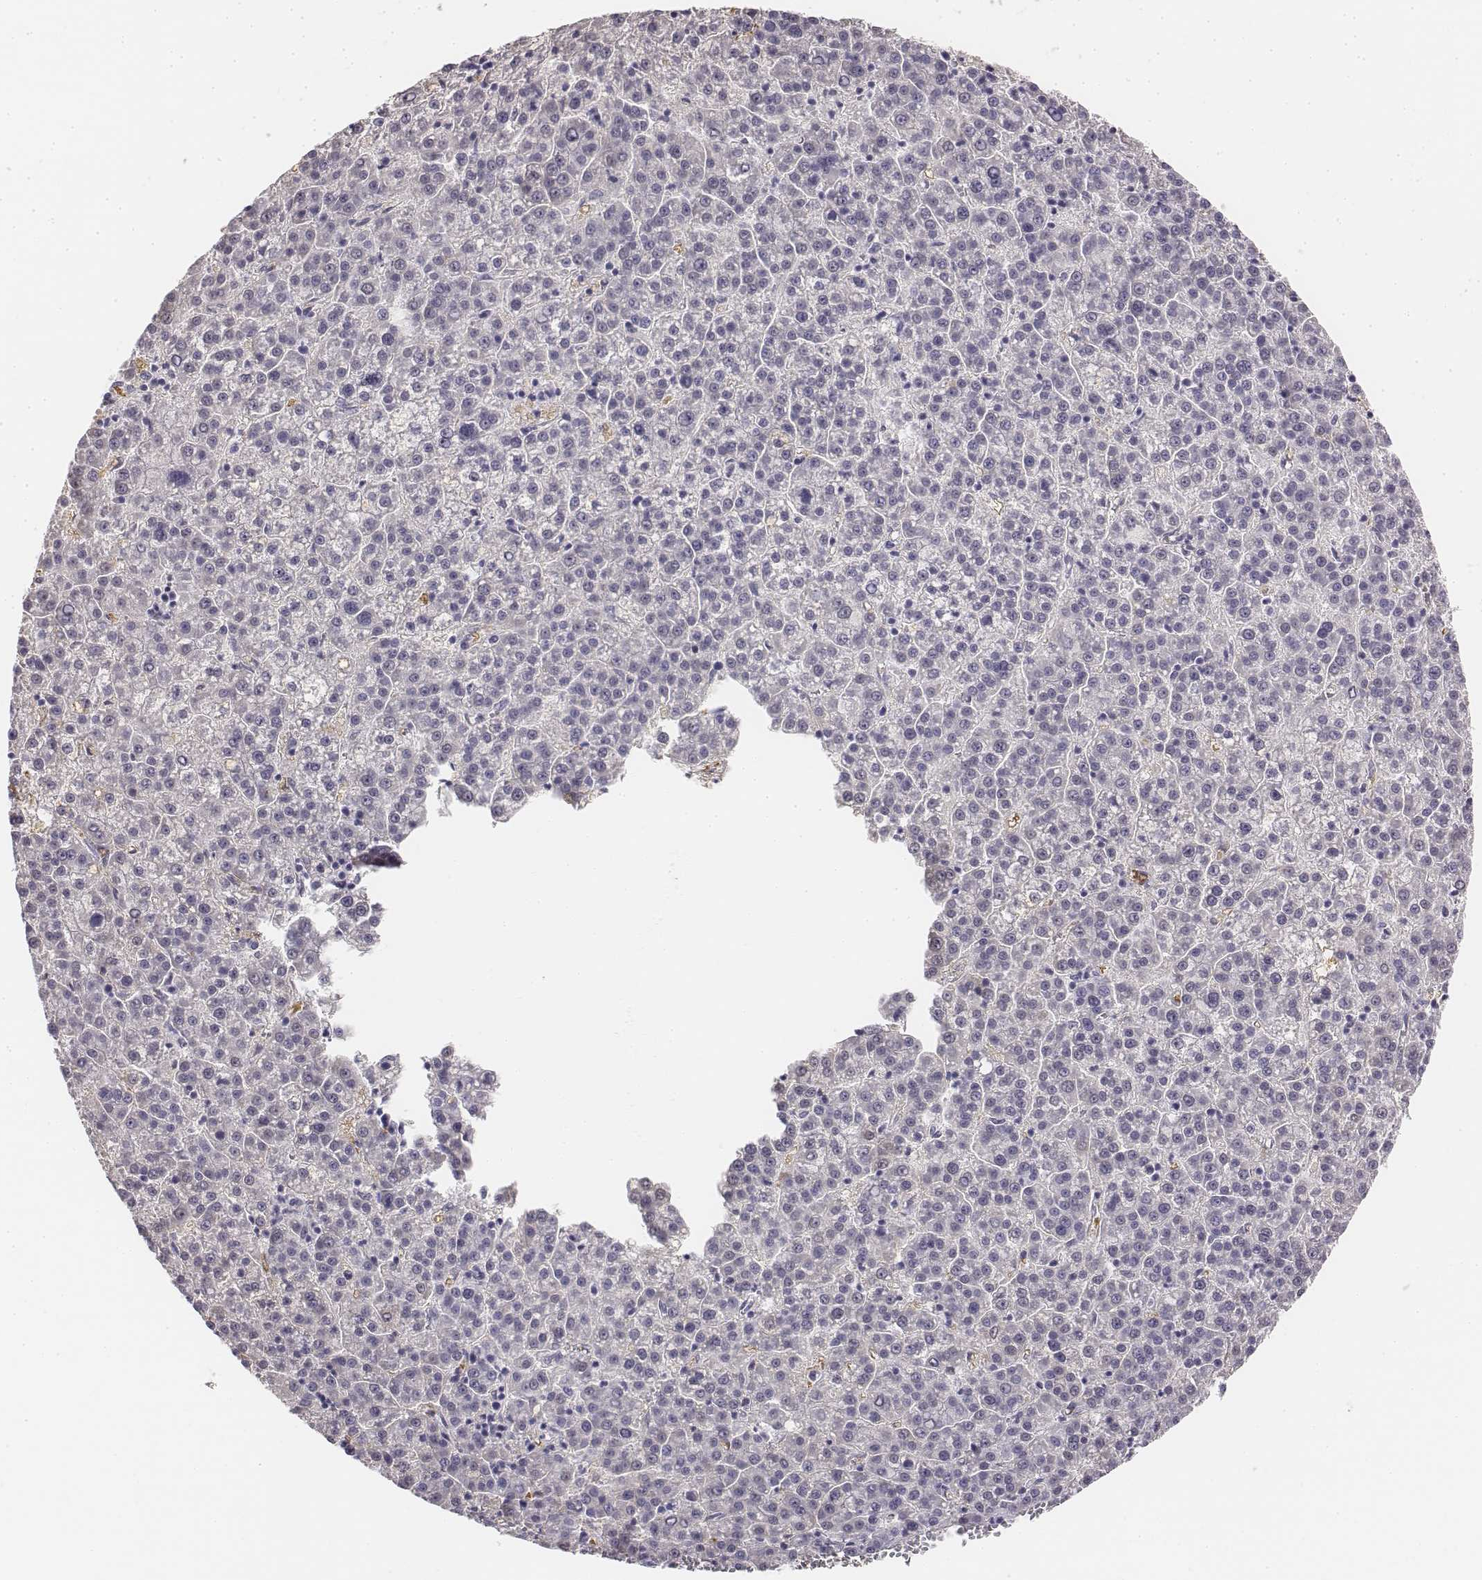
{"staining": {"intensity": "negative", "quantity": "none", "location": "none"}, "tissue": "liver cancer", "cell_type": "Tumor cells", "image_type": "cancer", "snomed": [{"axis": "morphology", "description": "Carcinoma, Hepatocellular, NOS"}, {"axis": "topography", "description": "Liver"}], "caption": "This is an IHC micrograph of liver hepatocellular carcinoma. There is no expression in tumor cells.", "gene": "UCN2", "patient": {"sex": "female", "age": 58}}